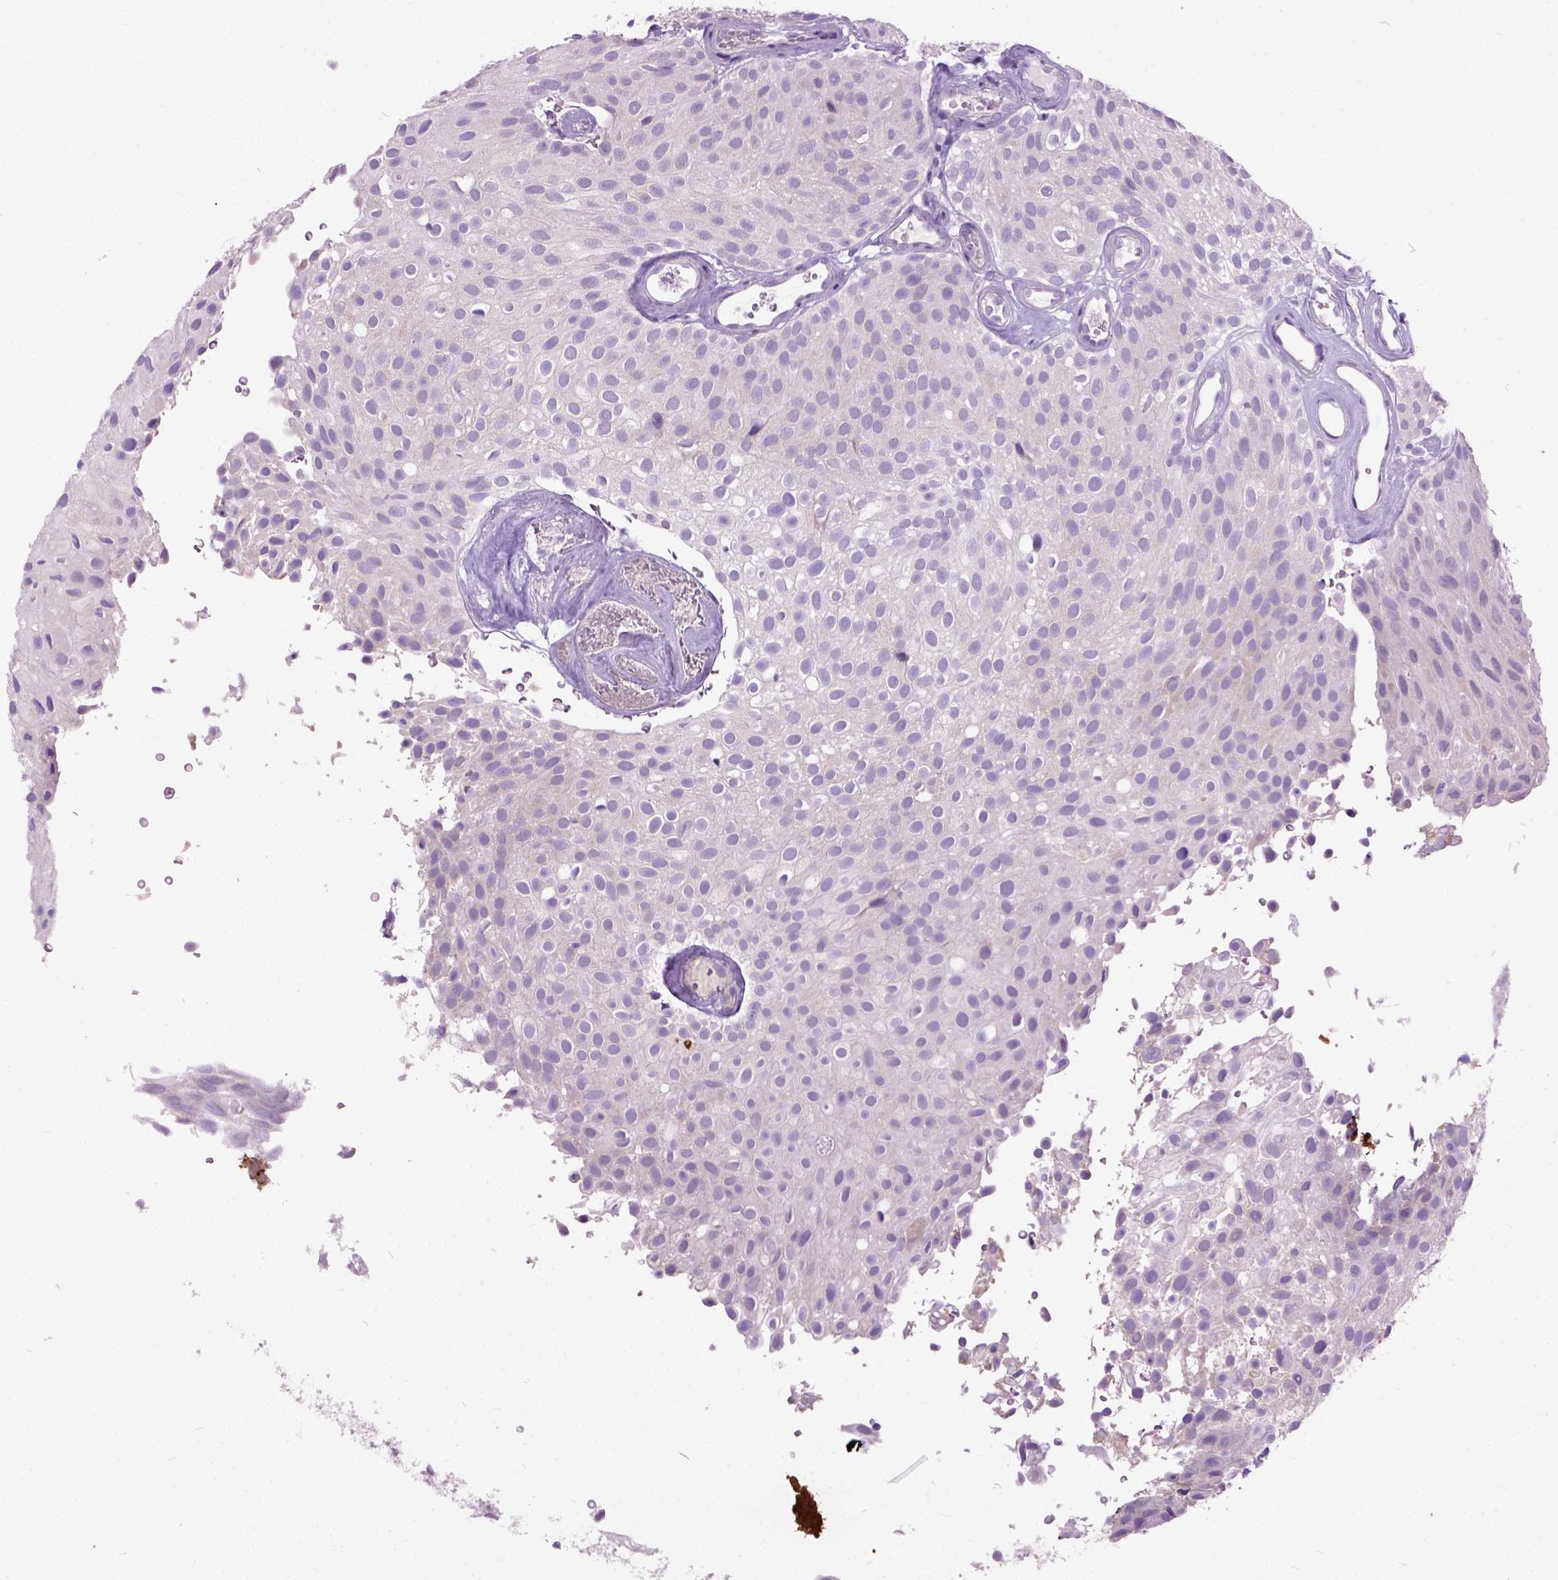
{"staining": {"intensity": "negative", "quantity": "none", "location": "none"}, "tissue": "urothelial cancer", "cell_type": "Tumor cells", "image_type": "cancer", "snomed": [{"axis": "morphology", "description": "Urothelial carcinoma, Low grade"}, {"axis": "topography", "description": "Urinary bladder"}], "caption": "Immunohistochemistry of human low-grade urothelial carcinoma displays no positivity in tumor cells.", "gene": "MAPT", "patient": {"sex": "male", "age": 78}}